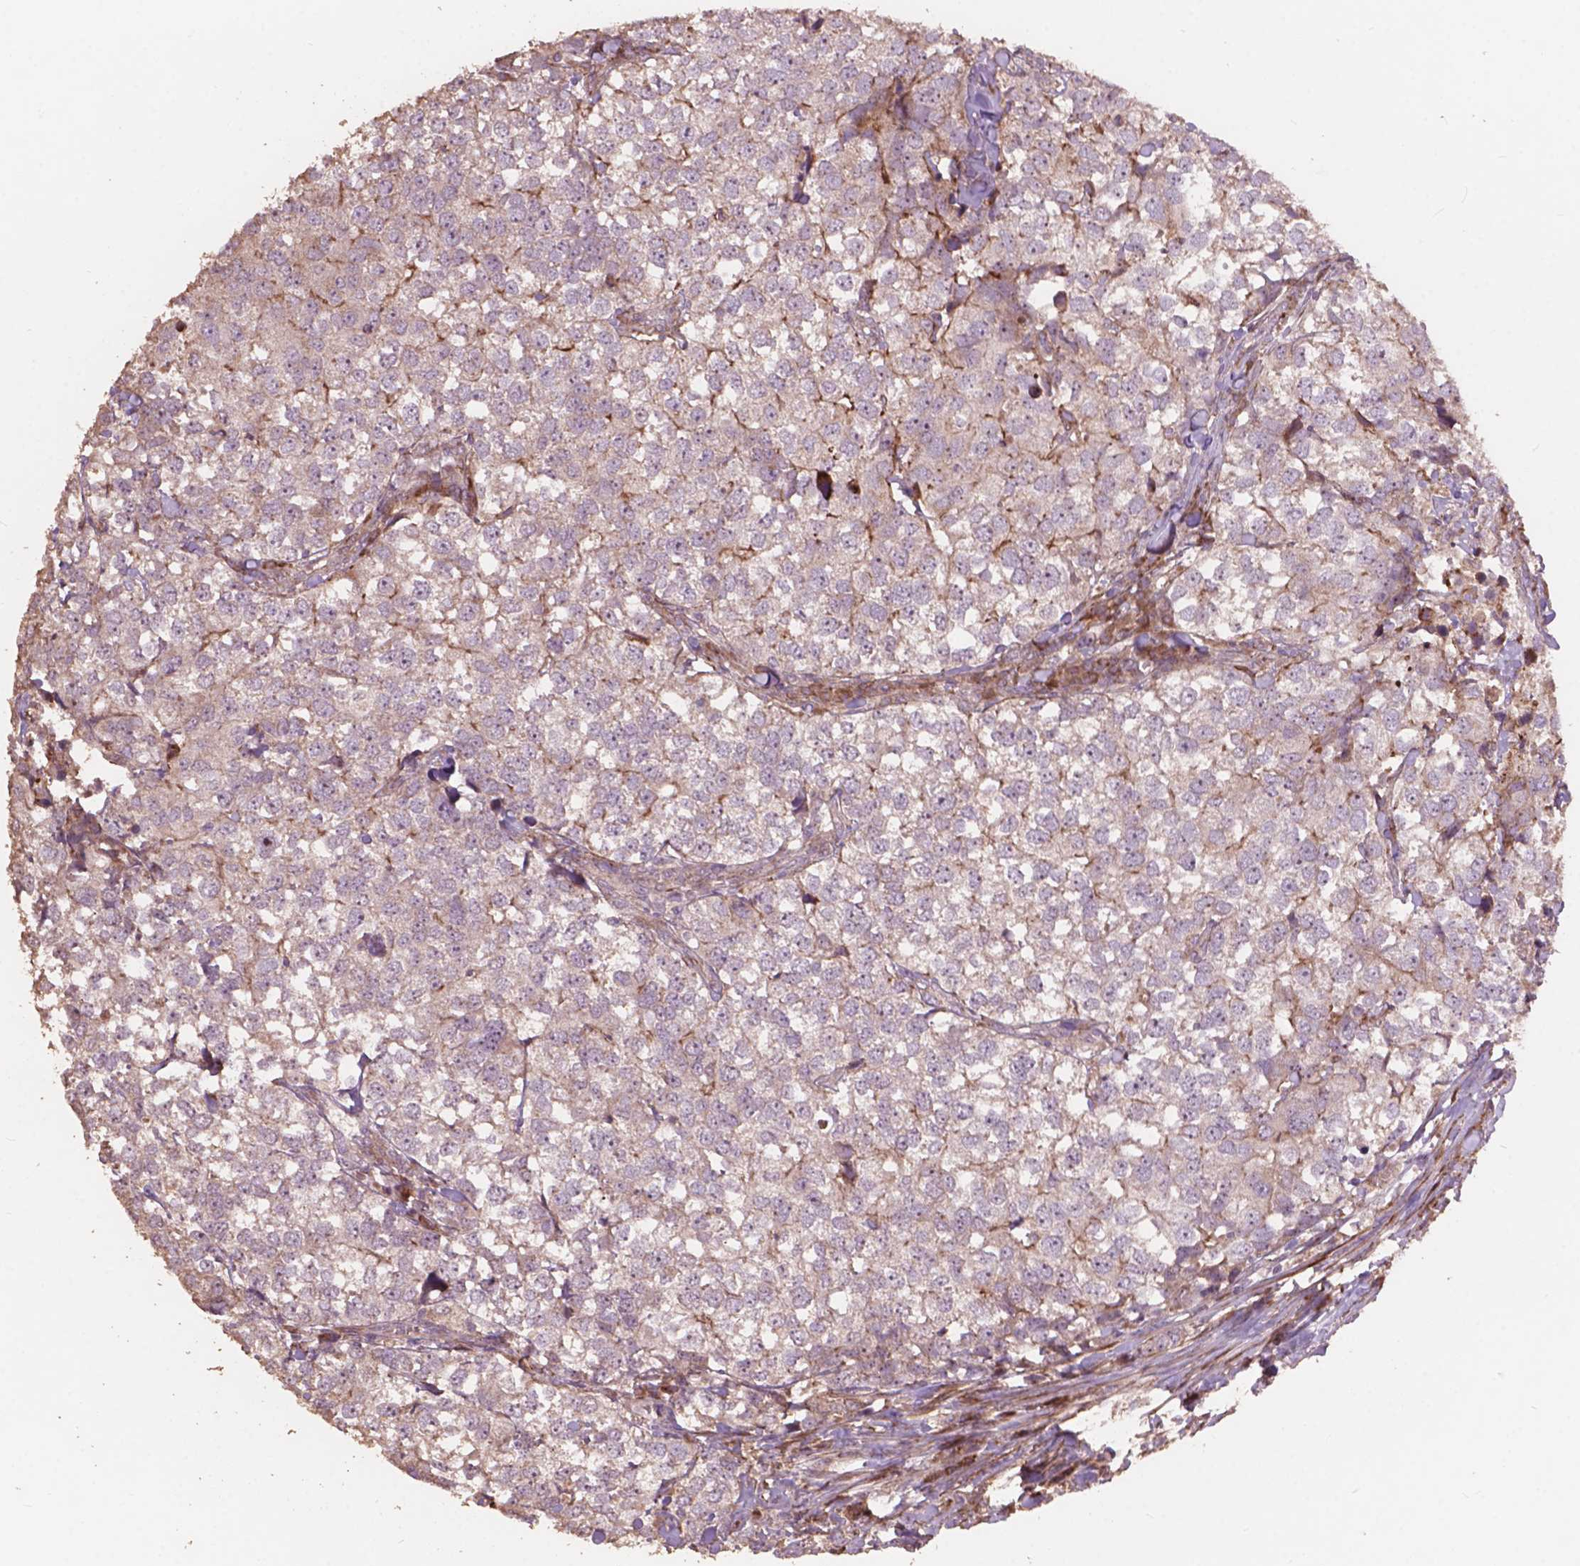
{"staining": {"intensity": "negative", "quantity": "none", "location": "none"}, "tissue": "breast cancer", "cell_type": "Tumor cells", "image_type": "cancer", "snomed": [{"axis": "morphology", "description": "Duct carcinoma"}, {"axis": "topography", "description": "Breast"}], "caption": "Immunohistochemistry (IHC) image of neoplastic tissue: human breast cancer (invasive ductal carcinoma) stained with DAB shows no significant protein expression in tumor cells.", "gene": "FNIP1", "patient": {"sex": "female", "age": 30}}